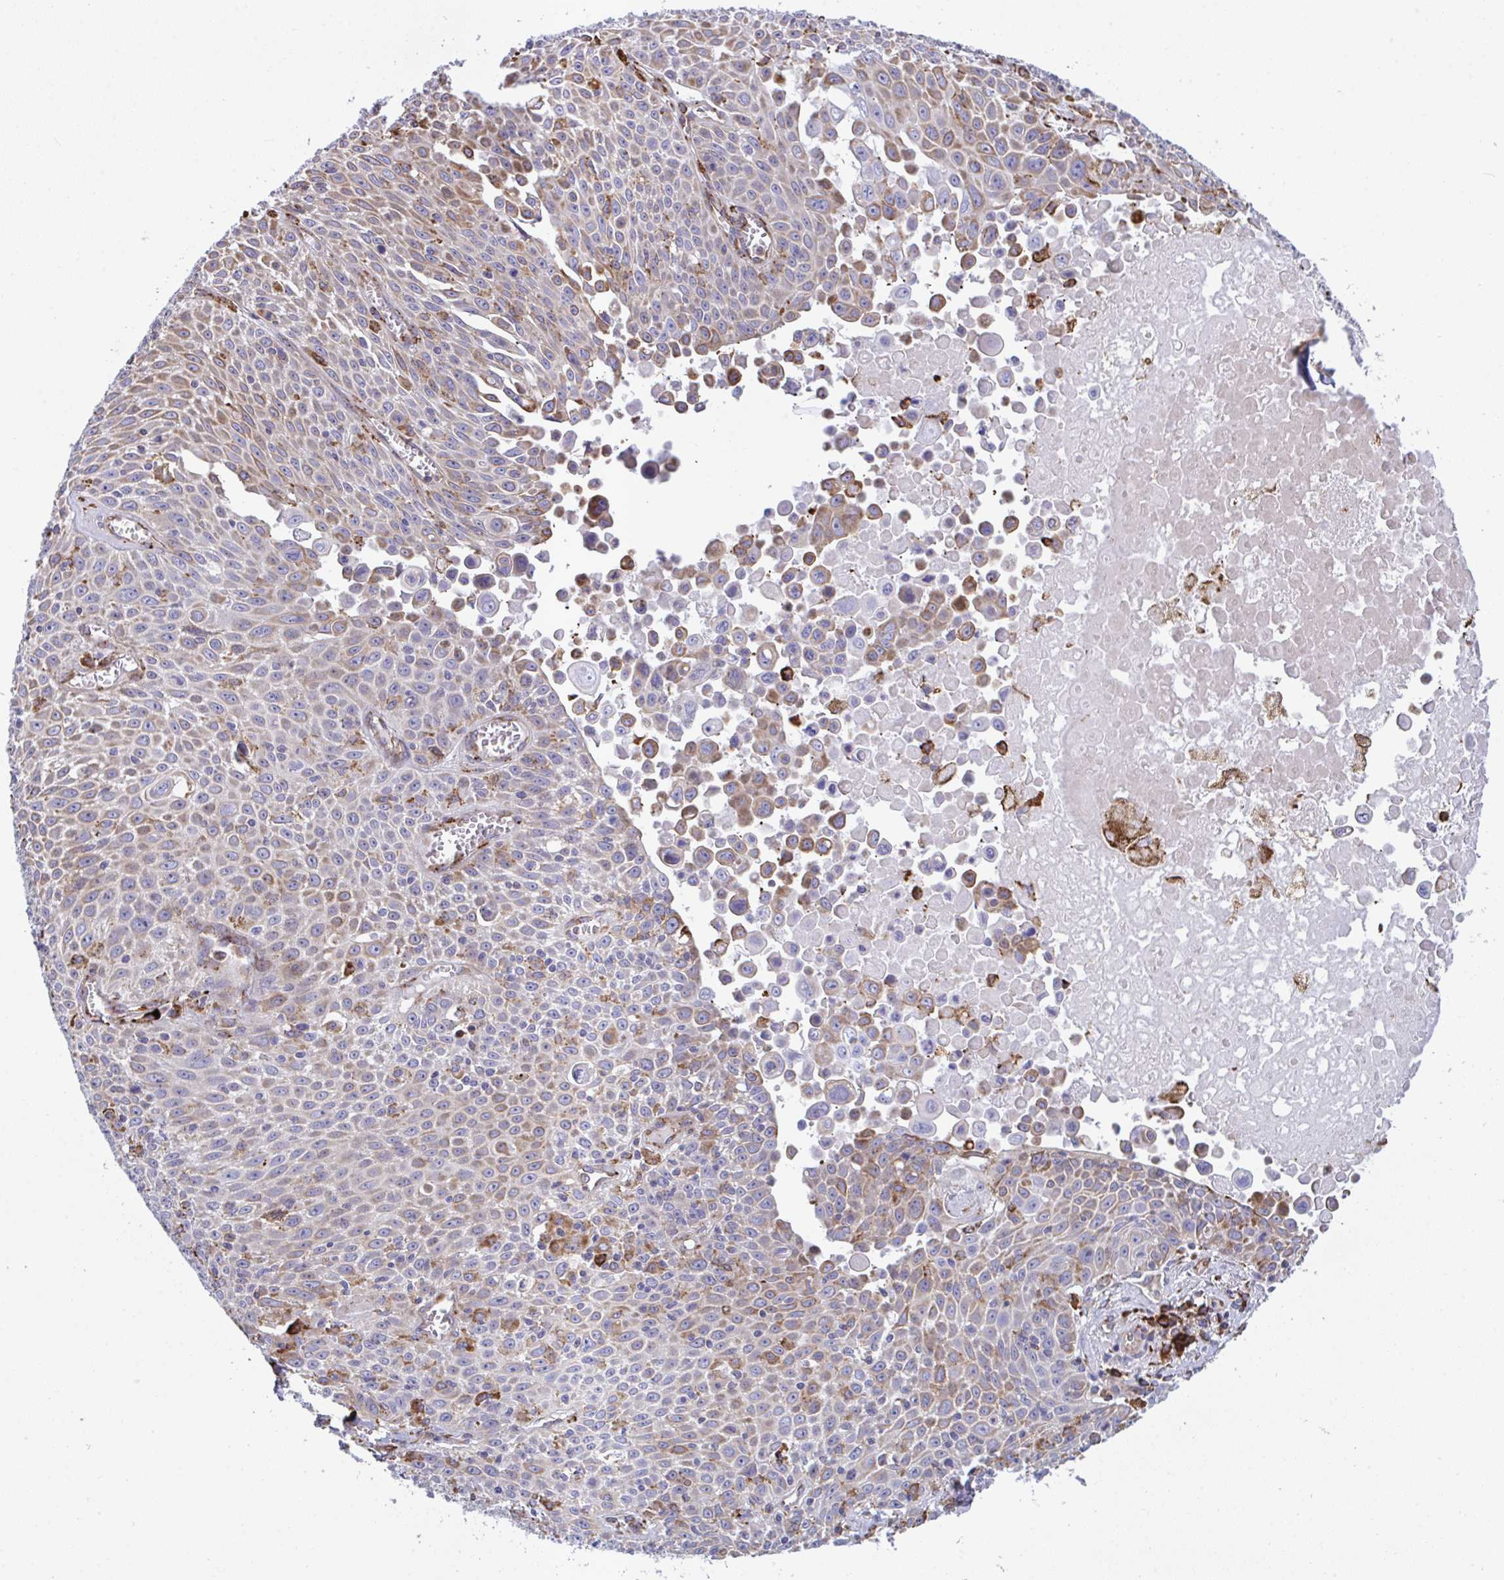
{"staining": {"intensity": "moderate", "quantity": "25%-75%", "location": "cytoplasmic/membranous"}, "tissue": "lung cancer", "cell_type": "Tumor cells", "image_type": "cancer", "snomed": [{"axis": "morphology", "description": "Squamous cell carcinoma, NOS"}, {"axis": "morphology", "description": "Squamous cell carcinoma, metastatic, NOS"}, {"axis": "topography", "description": "Lymph node"}, {"axis": "topography", "description": "Lung"}], "caption": "Immunohistochemical staining of lung squamous cell carcinoma shows moderate cytoplasmic/membranous protein expression in approximately 25%-75% of tumor cells. (DAB (3,3'-diaminobenzidine) IHC, brown staining for protein, blue staining for nuclei).", "gene": "PEAK3", "patient": {"sex": "female", "age": 62}}